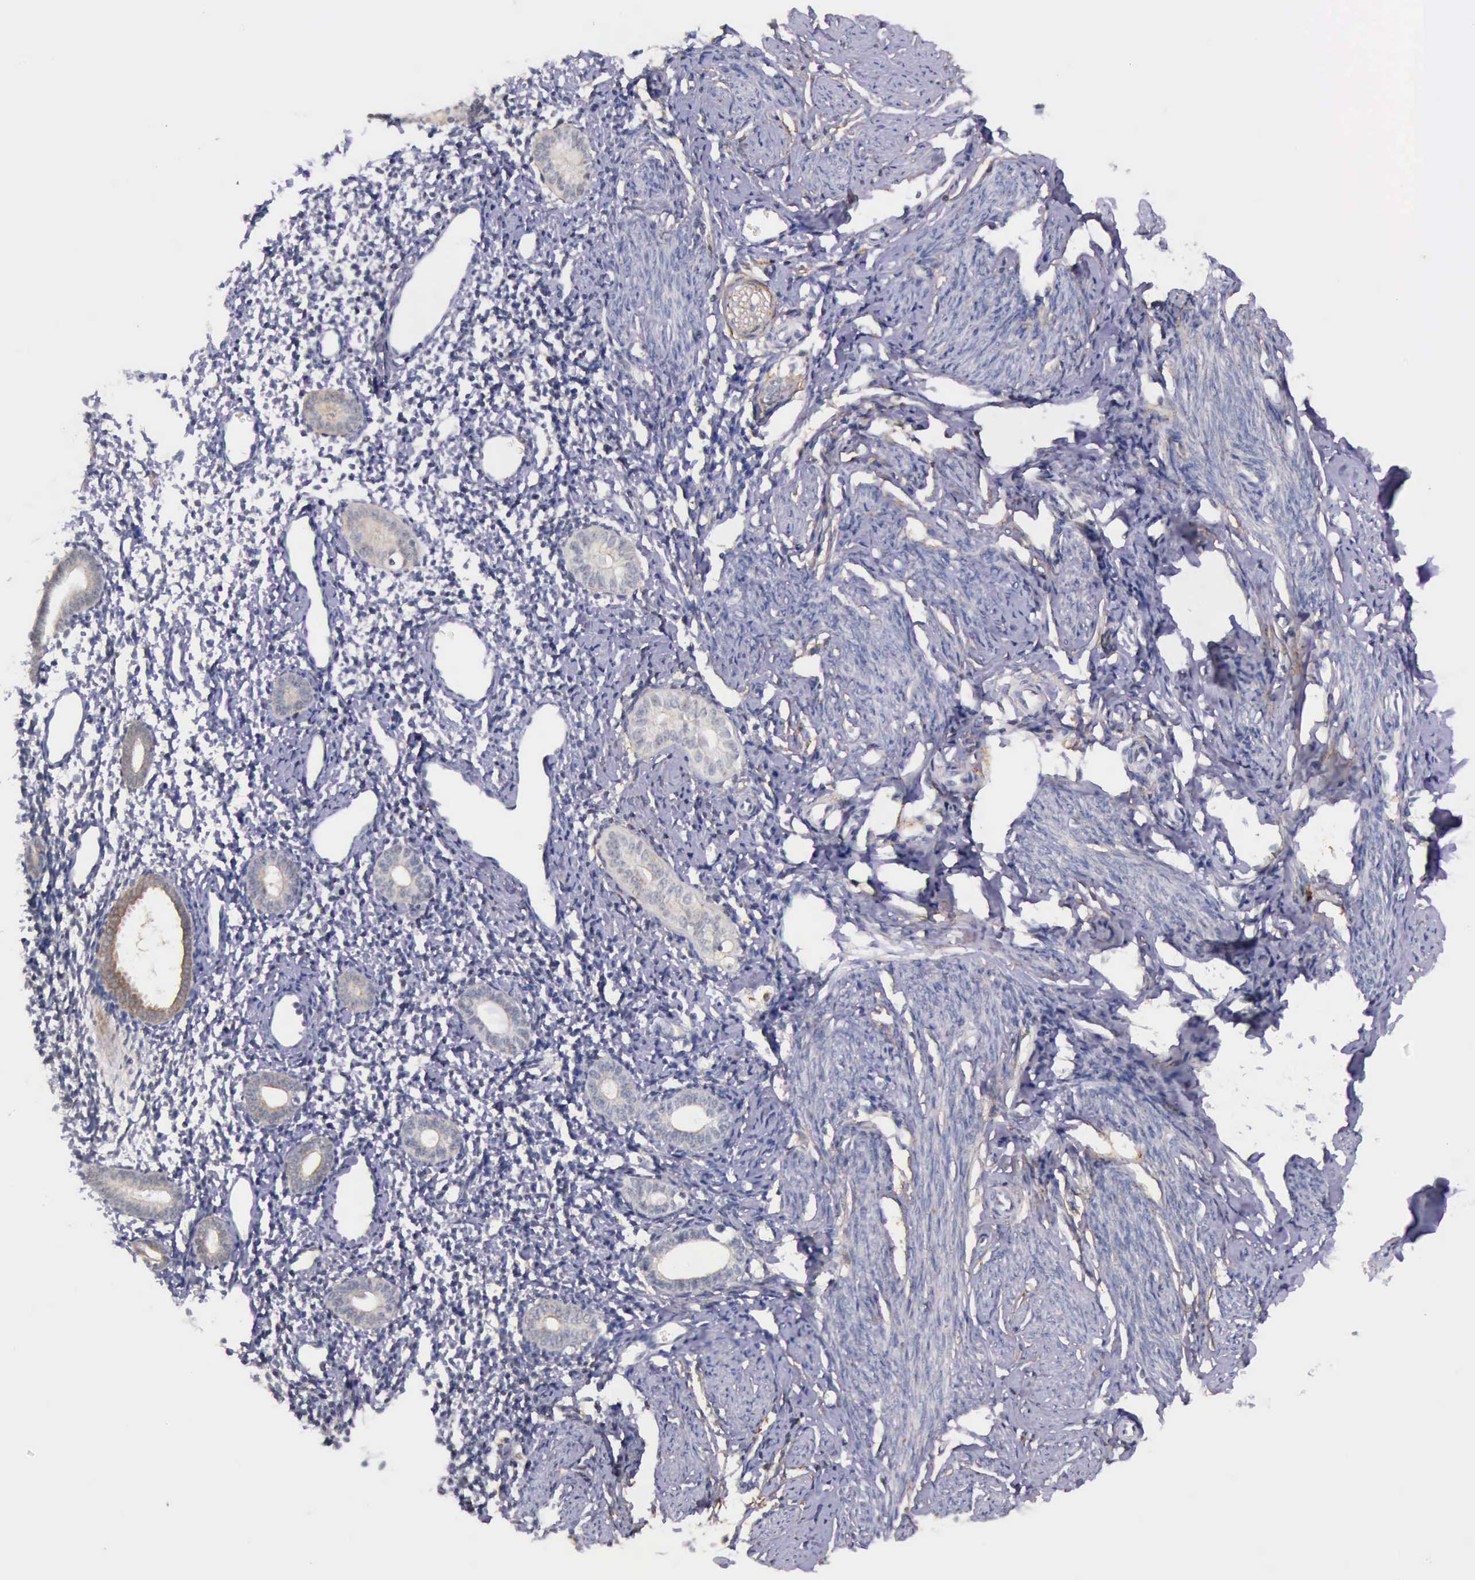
{"staining": {"intensity": "negative", "quantity": "none", "location": "none"}, "tissue": "endometrium", "cell_type": "Cells in endometrial stroma", "image_type": "normal", "snomed": [{"axis": "morphology", "description": "Normal tissue, NOS"}, {"axis": "morphology", "description": "Neoplasm, benign, NOS"}, {"axis": "topography", "description": "Uterus"}], "caption": "Unremarkable endometrium was stained to show a protein in brown. There is no significant staining in cells in endometrial stroma. (Immunohistochemistry (ihc), brightfield microscopy, high magnification).", "gene": "PRICKLE3", "patient": {"sex": "female", "age": 55}}